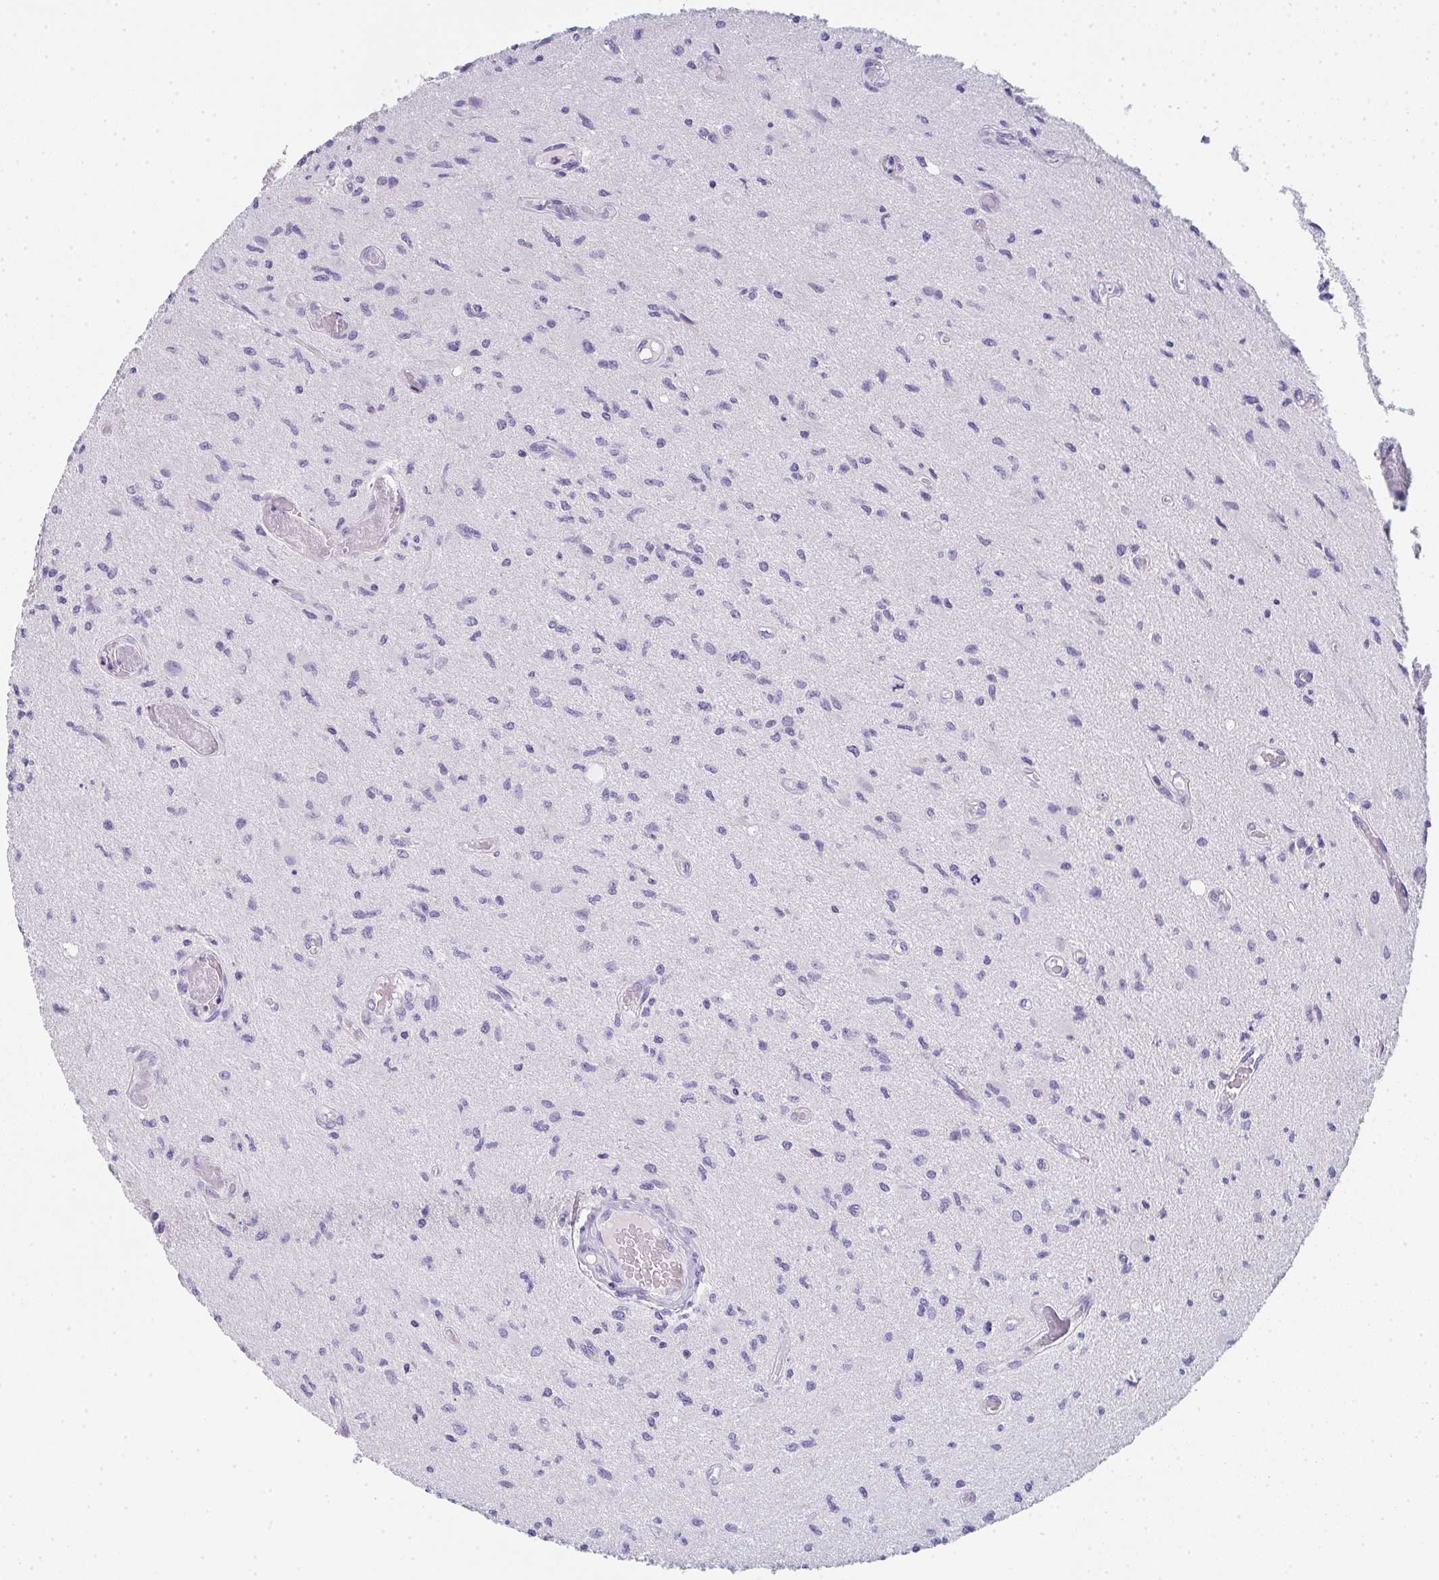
{"staining": {"intensity": "negative", "quantity": "none", "location": "none"}, "tissue": "glioma", "cell_type": "Tumor cells", "image_type": "cancer", "snomed": [{"axis": "morphology", "description": "Glioma, malignant, High grade"}, {"axis": "topography", "description": "Brain"}], "caption": "High magnification brightfield microscopy of malignant glioma (high-grade) stained with DAB (3,3'-diaminobenzidine) (brown) and counterstained with hematoxylin (blue): tumor cells show no significant expression.", "gene": "CACNA1S", "patient": {"sex": "male", "age": 67}}